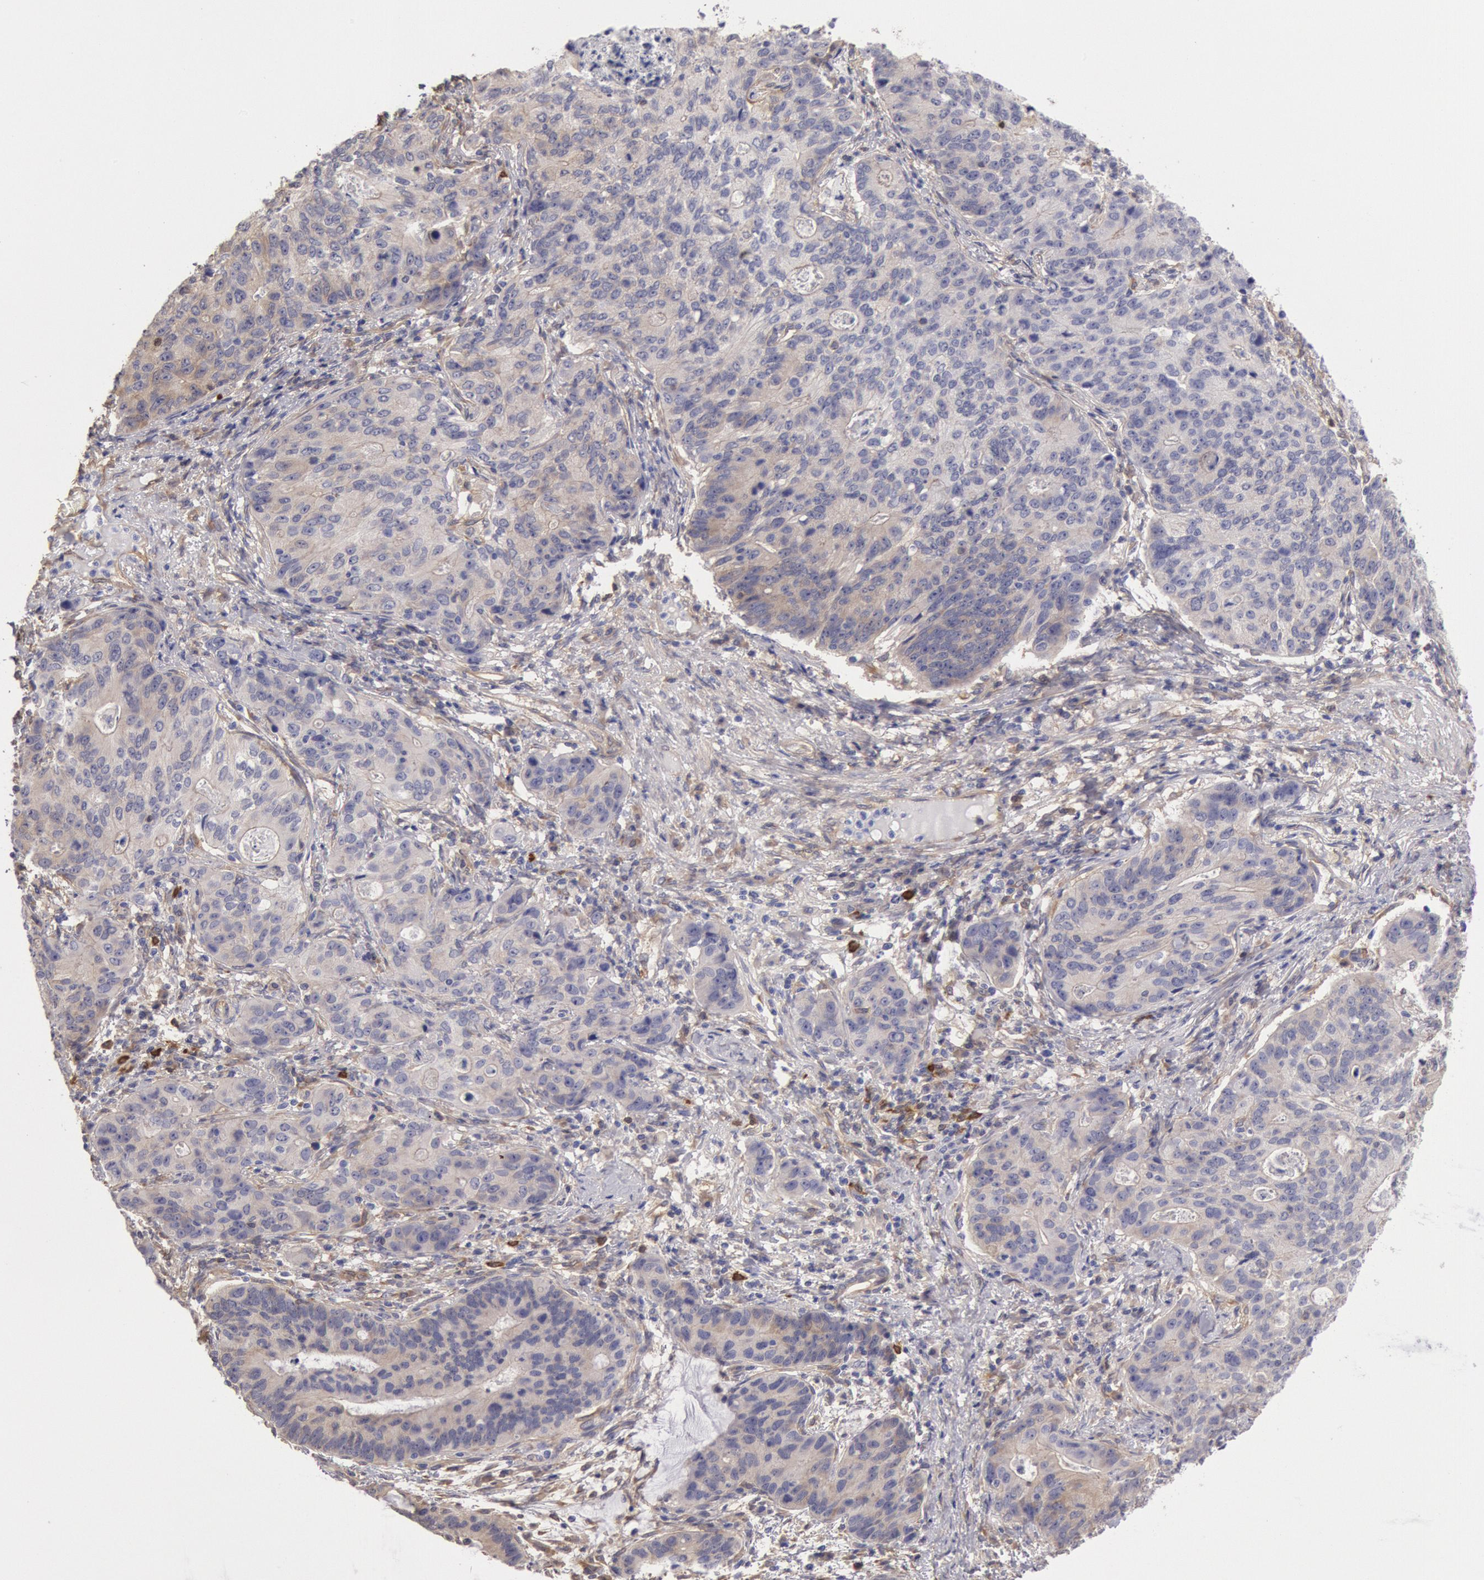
{"staining": {"intensity": "negative", "quantity": "none", "location": "none"}, "tissue": "stomach cancer", "cell_type": "Tumor cells", "image_type": "cancer", "snomed": [{"axis": "morphology", "description": "Adenocarcinoma, NOS"}, {"axis": "topography", "description": "Esophagus"}, {"axis": "topography", "description": "Stomach"}], "caption": "The photomicrograph displays no significant expression in tumor cells of adenocarcinoma (stomach).", "gene": "CCDC50", "patient": {"sex": "male", "age": 74}}